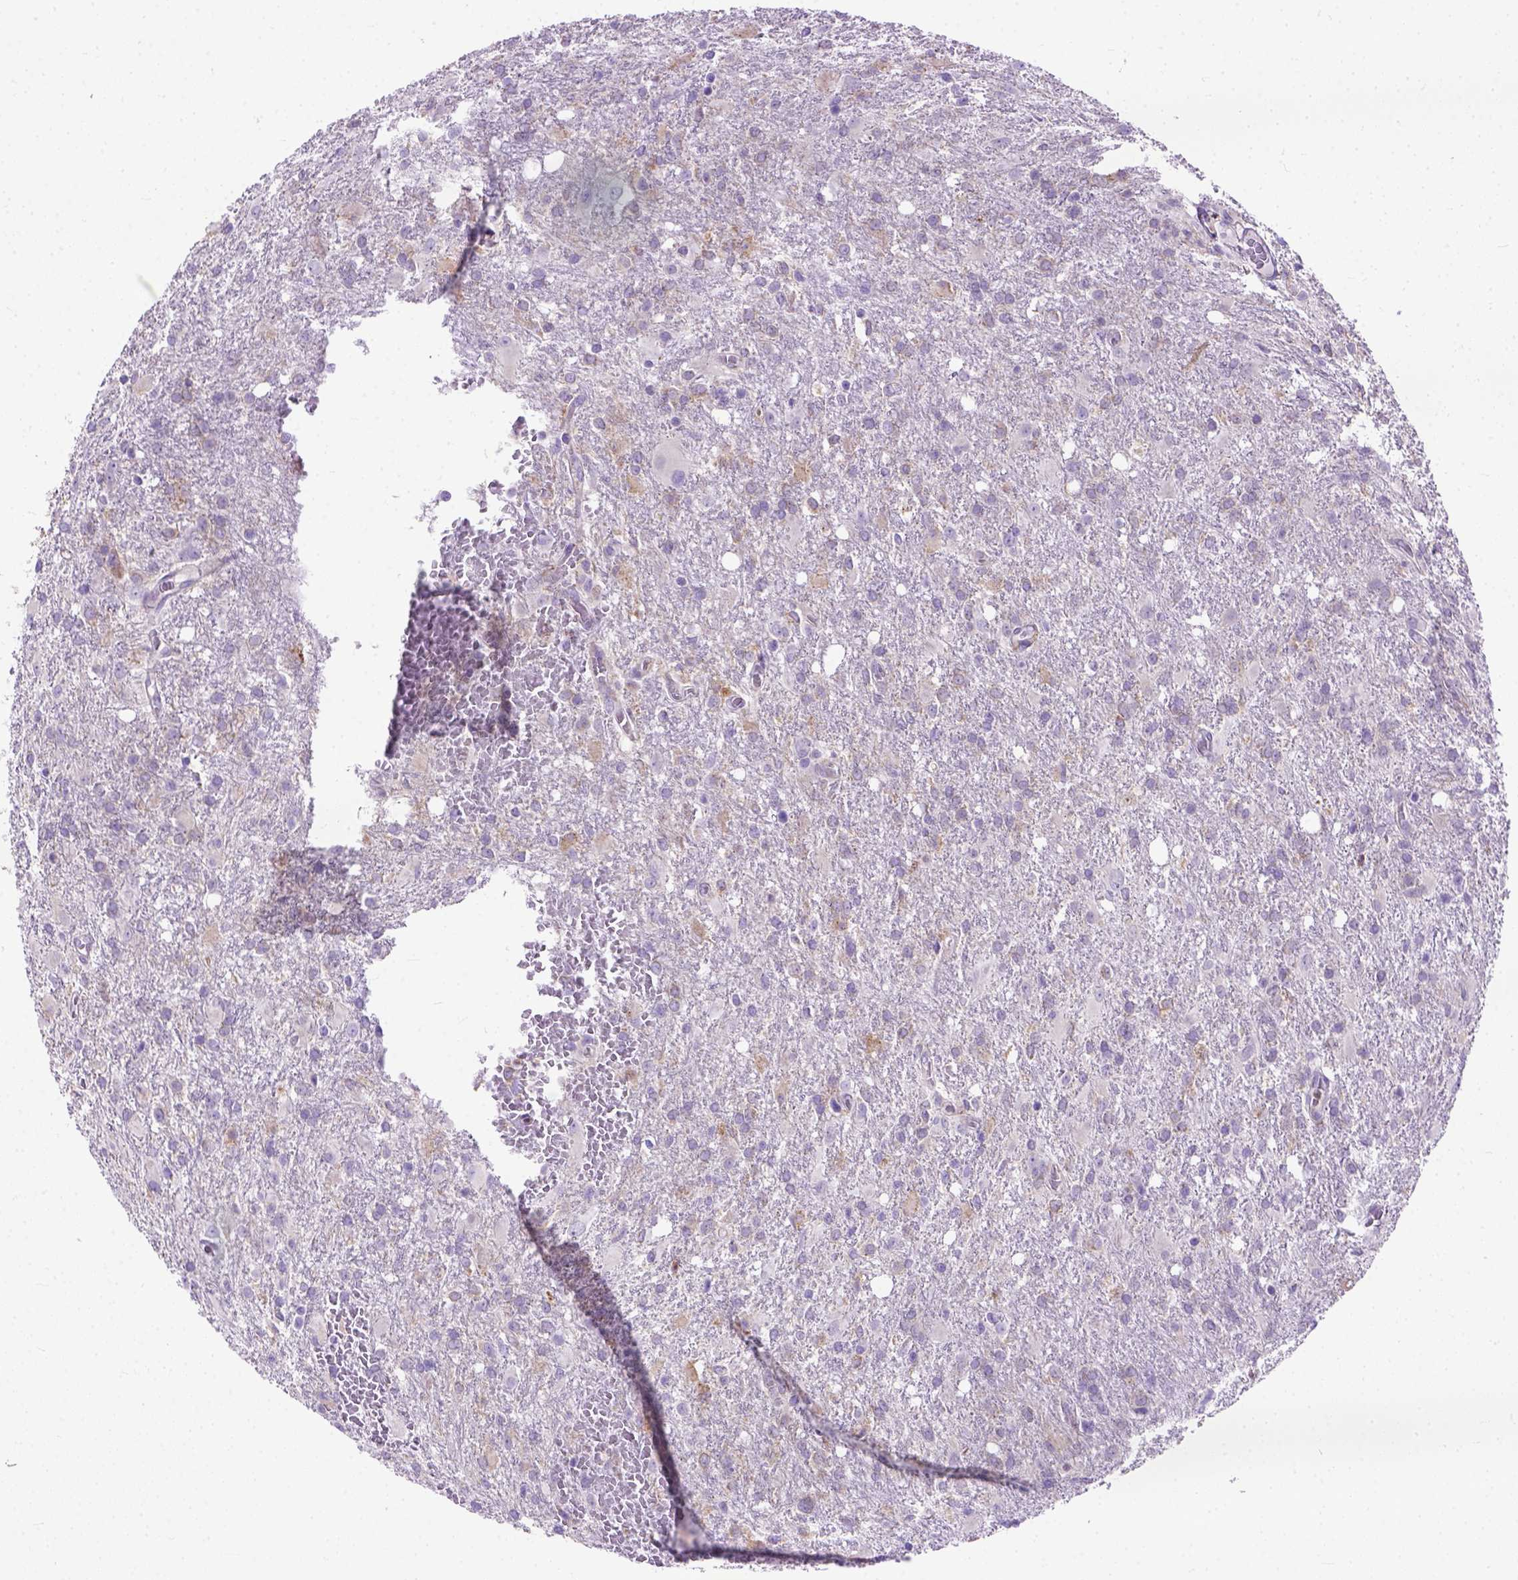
{"staining": {"intensity": "weak", "quantity": "<25%", "location": "cytoplasmic/membranous"}, "tissue": "glioma", "cell_type": "Tumor cells", "image_type": "cancer", "snomed": [{"axis": "morphology", "description": "Glioma, malignant, High grade"}, {"axis": "topography", "description": "Brain"}], "caption": "Histopathology image shows no protein positivity in tumor cells of high-grade glioma (malignant) tissue. Nuclei are stained in blue.", "gene": "PLK4", "patient": {"sex": "male", "age": 68}}